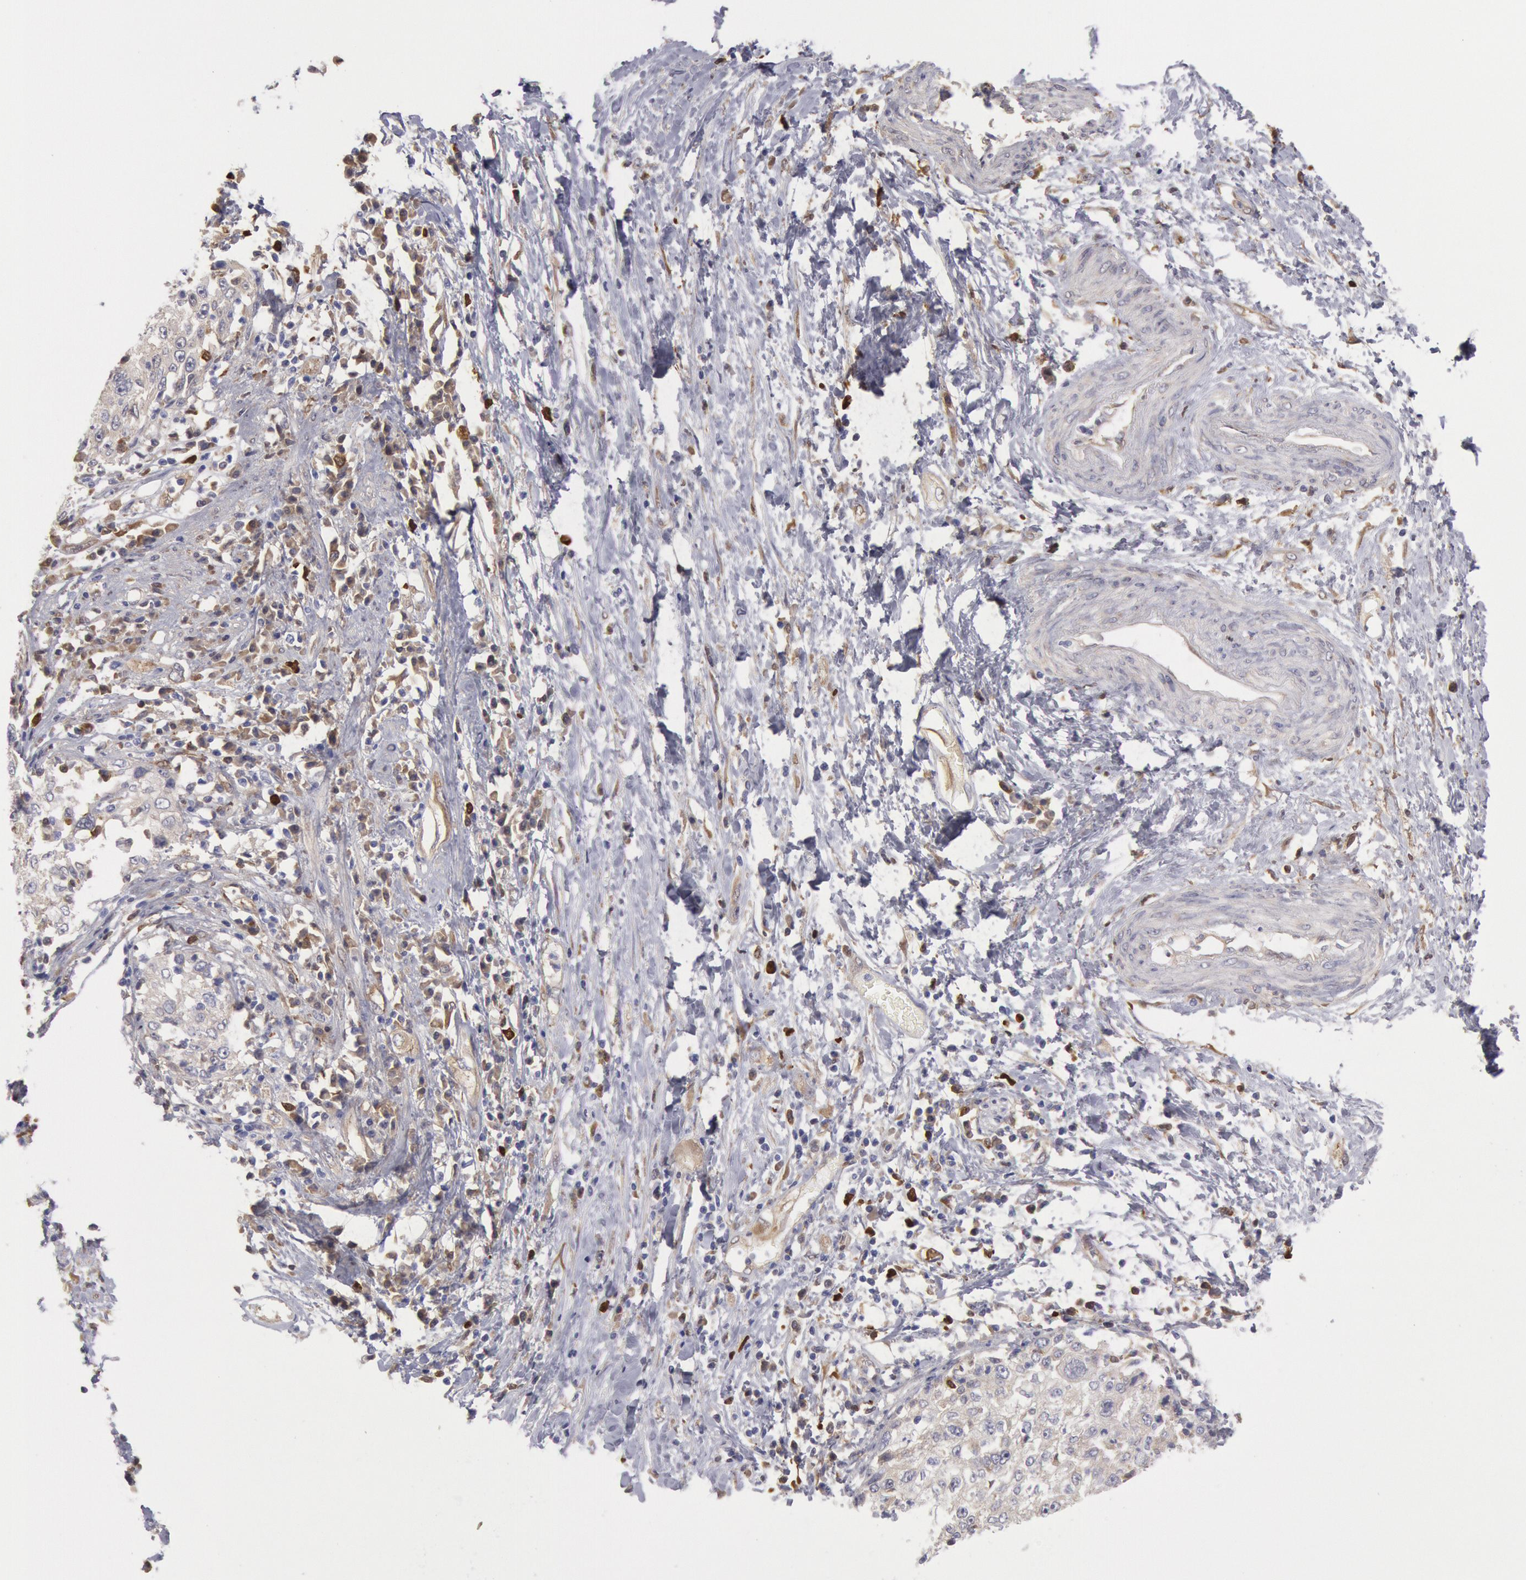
{"staining": {"intensity": "negative", "quantity": "none", "location": "none"}, "tissue": "cervical cancer", "cell_type": "Tumor cells", "image_type": "cancer", "snomed": [{"axis": "morphology", "description": "Squamous cell carcinoma, NOS"}, {"axis": "topography", "description": "Cervix"}], "caption": "Micrograph shows no significant protein expression in tumor cells of squamous cell carcinoma (cervical). (Stains: DAB (3,3'-diaminobenzidine) immunohistochemistry (IHC) with hematoxylin counter stain, Microscopy: brightfield microscopy at high magnification).", "gene": "CCDC50", "patient": {"sex": "female", "age": 57}}